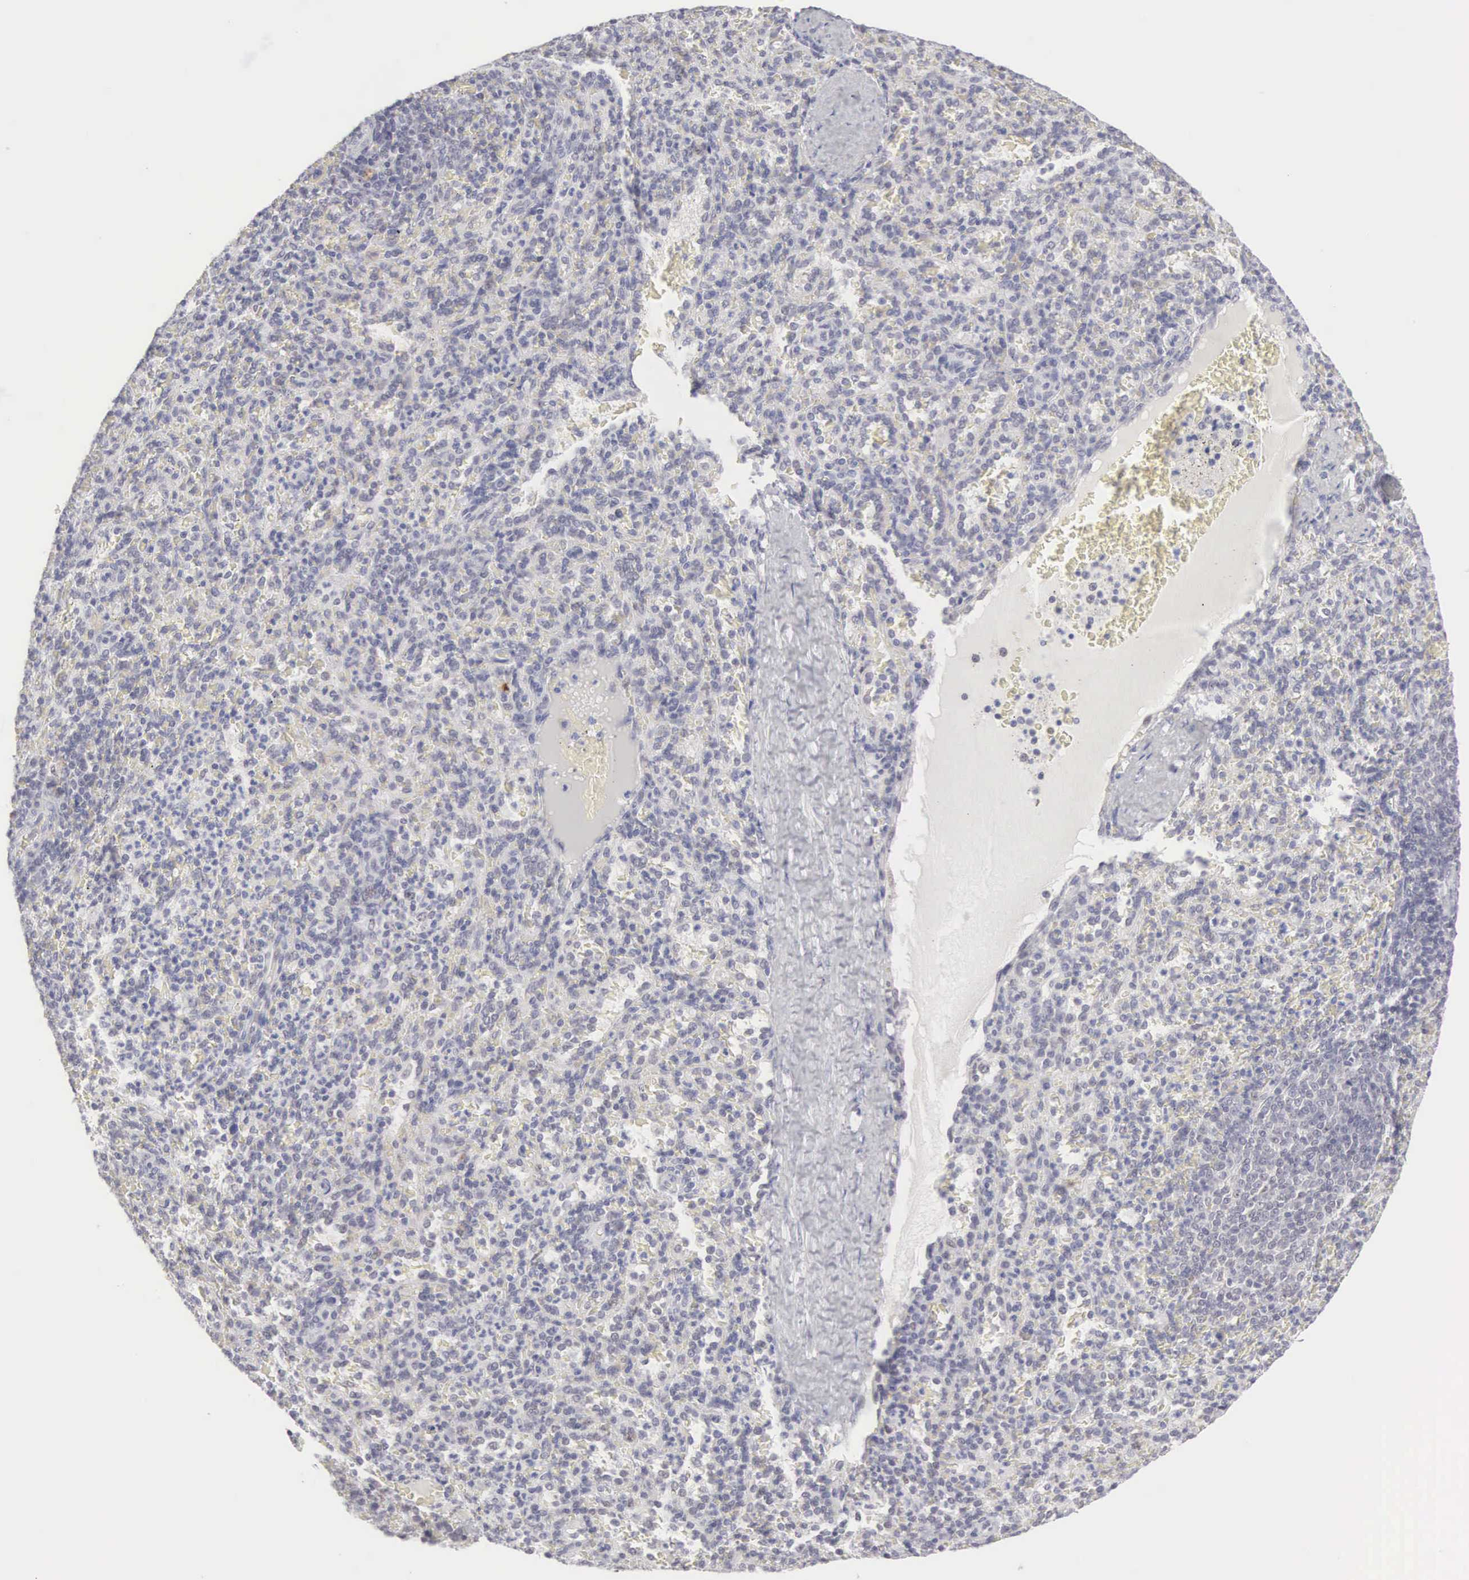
{"staining": {"intensity": "negative", "quantity": "none", "location": "none"}, "tissue": "spleen", "cell_type": "Cells in red pulp", "image_type": "normal", "snomed": [{"axis": "morphology", "description": "Normal tissue, NOS"}, {"axis": "topography", "description": "Spleen"}], "caption": "Immunohistochemistry (IHC) histopathology image of normal spleen: human spleen stained with DAB shows no significant protein positivity in cells in red pulp. The staining is performed using DAB brown chromogen with nuclei counter-stained in using hematoxylin.", "gene": "MNAT1", "patient": {"sex": "female", "age": 21}}